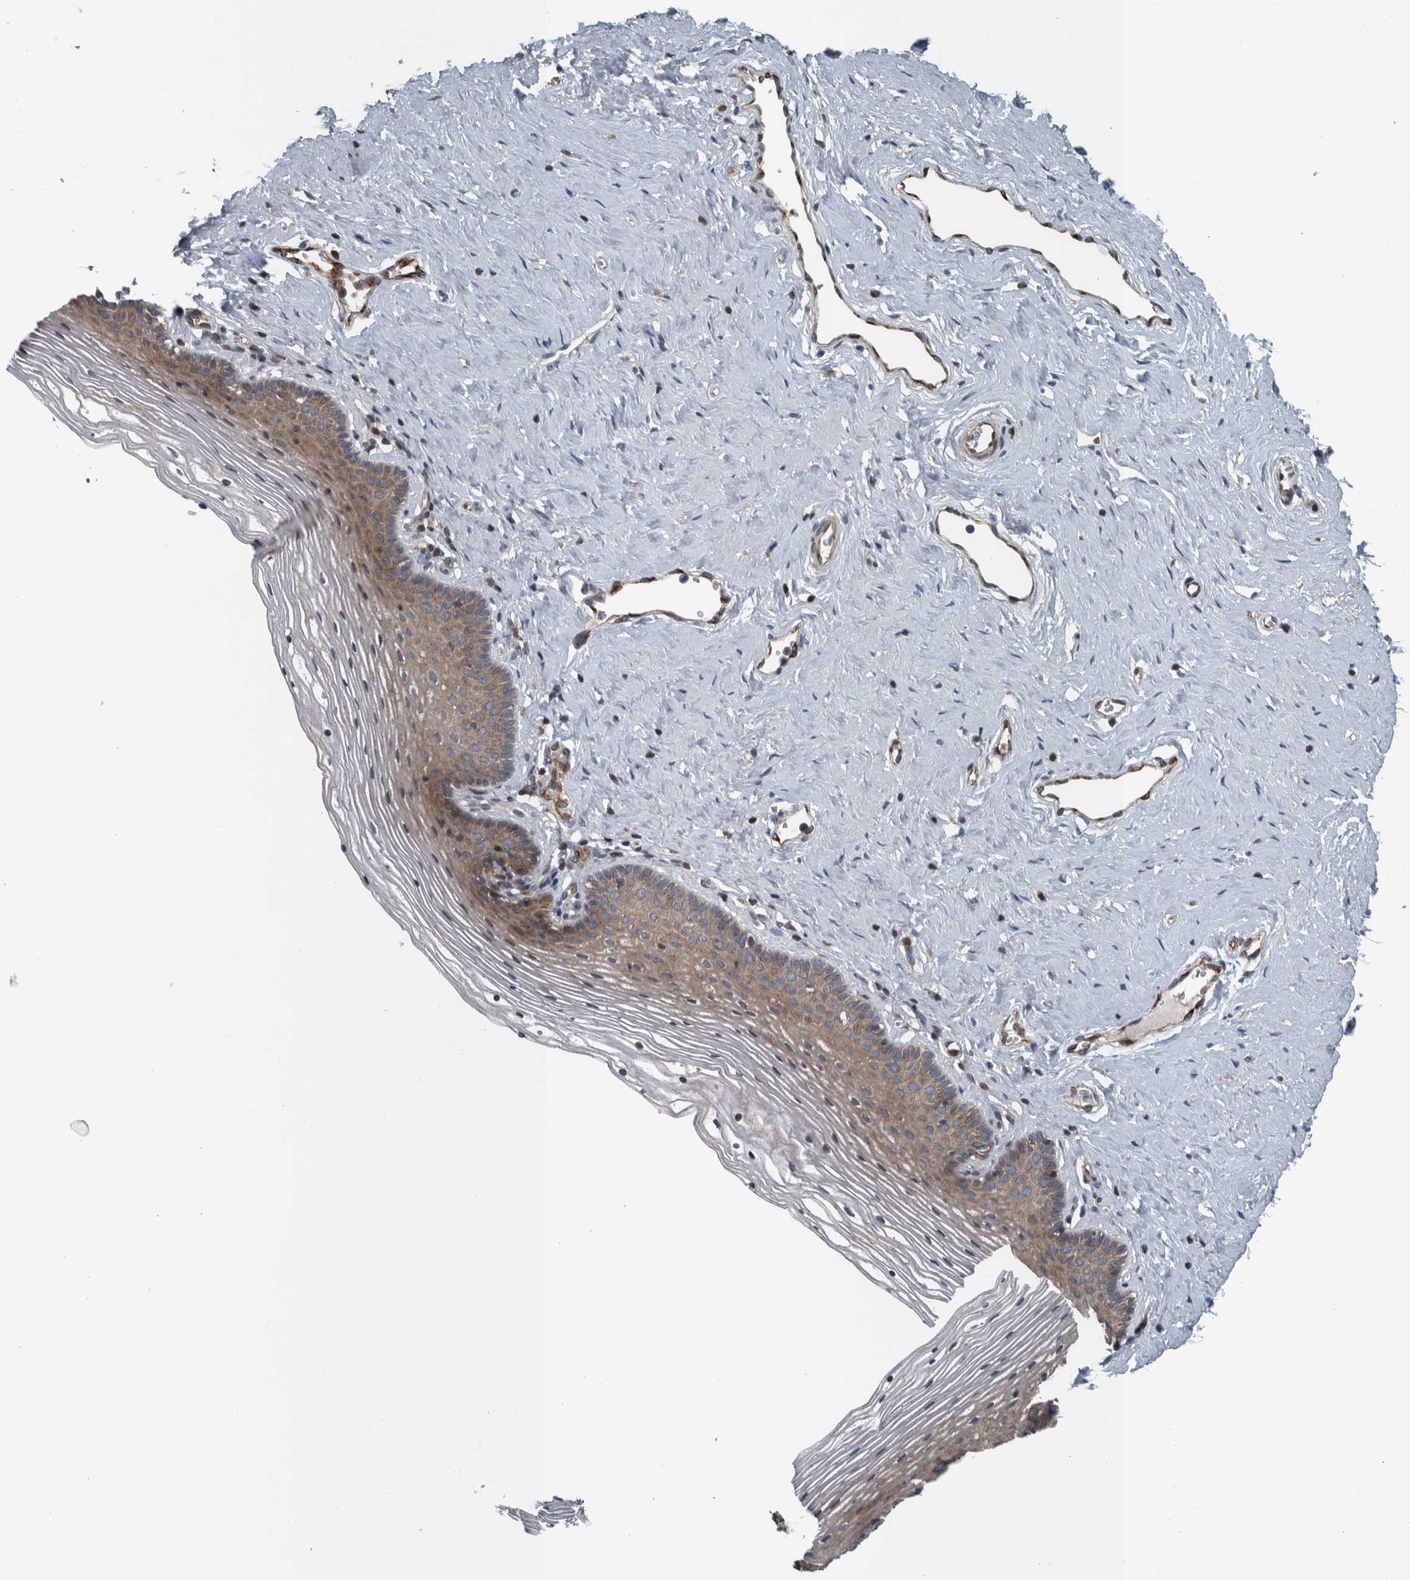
{"staining": {"intensity": "moderate", "quantity": ">75%", "location": "cytoplasmic/membranous"}, "tissue": "vagina", "cell_type": "Squamous epithelial cells", "image_type": "normal", "snomed": [{"axis": "morphology", "description": "Normal tissue, NOS"}, {"axis": "topography", "description": "Vagina"}], "caption": "Immunohistochemistry of normal human vagina exhibits medium levels of moderate cytoplasmic/membranous positivity in about >75% of squamous epithelial cells. (Brightfield microscopy of DAB IHC at high magnification).", "gene": "BAIAP2L1", "patient": {"sex": "female", "age": 32}}